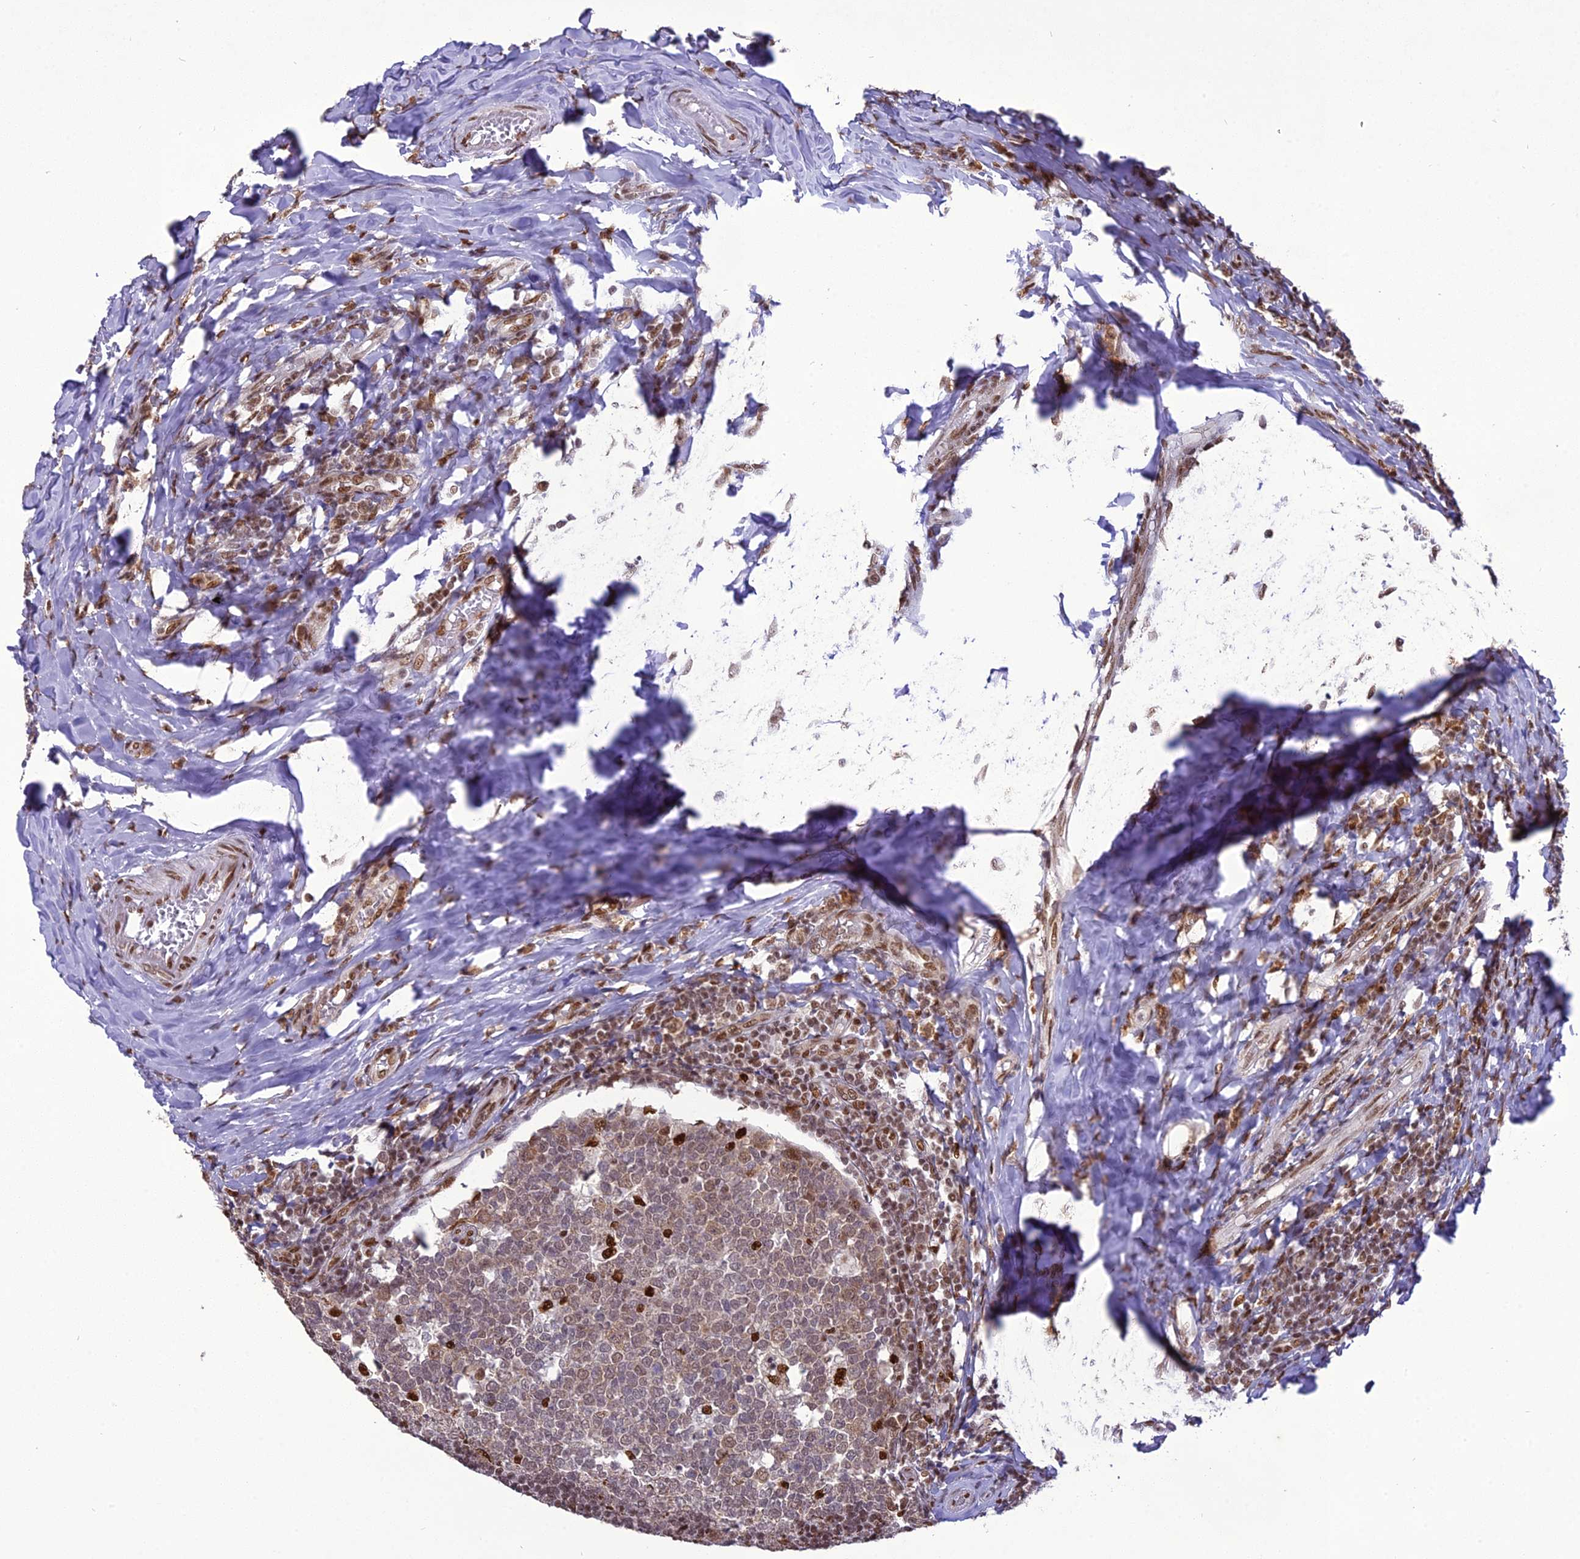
{"staining": {"intensity": "strong", "quantity": "<25%", "location": "nuclear"}, "tissue": "tonsil", "cell_type": "Germinal center cells", "image_type": "normal", "snomed": [{"axis": "morphology", "description": "Normal tissue, NOS"}, {"axis": "topography", "description": "Tonsil"}], "caption": "Tonsil was stained to show a protein in brown. There is medium levels of strong nuclear positivity in about <25% of germinal center cells. (DAB (3,3'-diaminobenzidine) IHC, brown staining for protein, blue staining for nuclei).", "gene": "DDX1", "patient": {"sex": "female", "age": 19}}